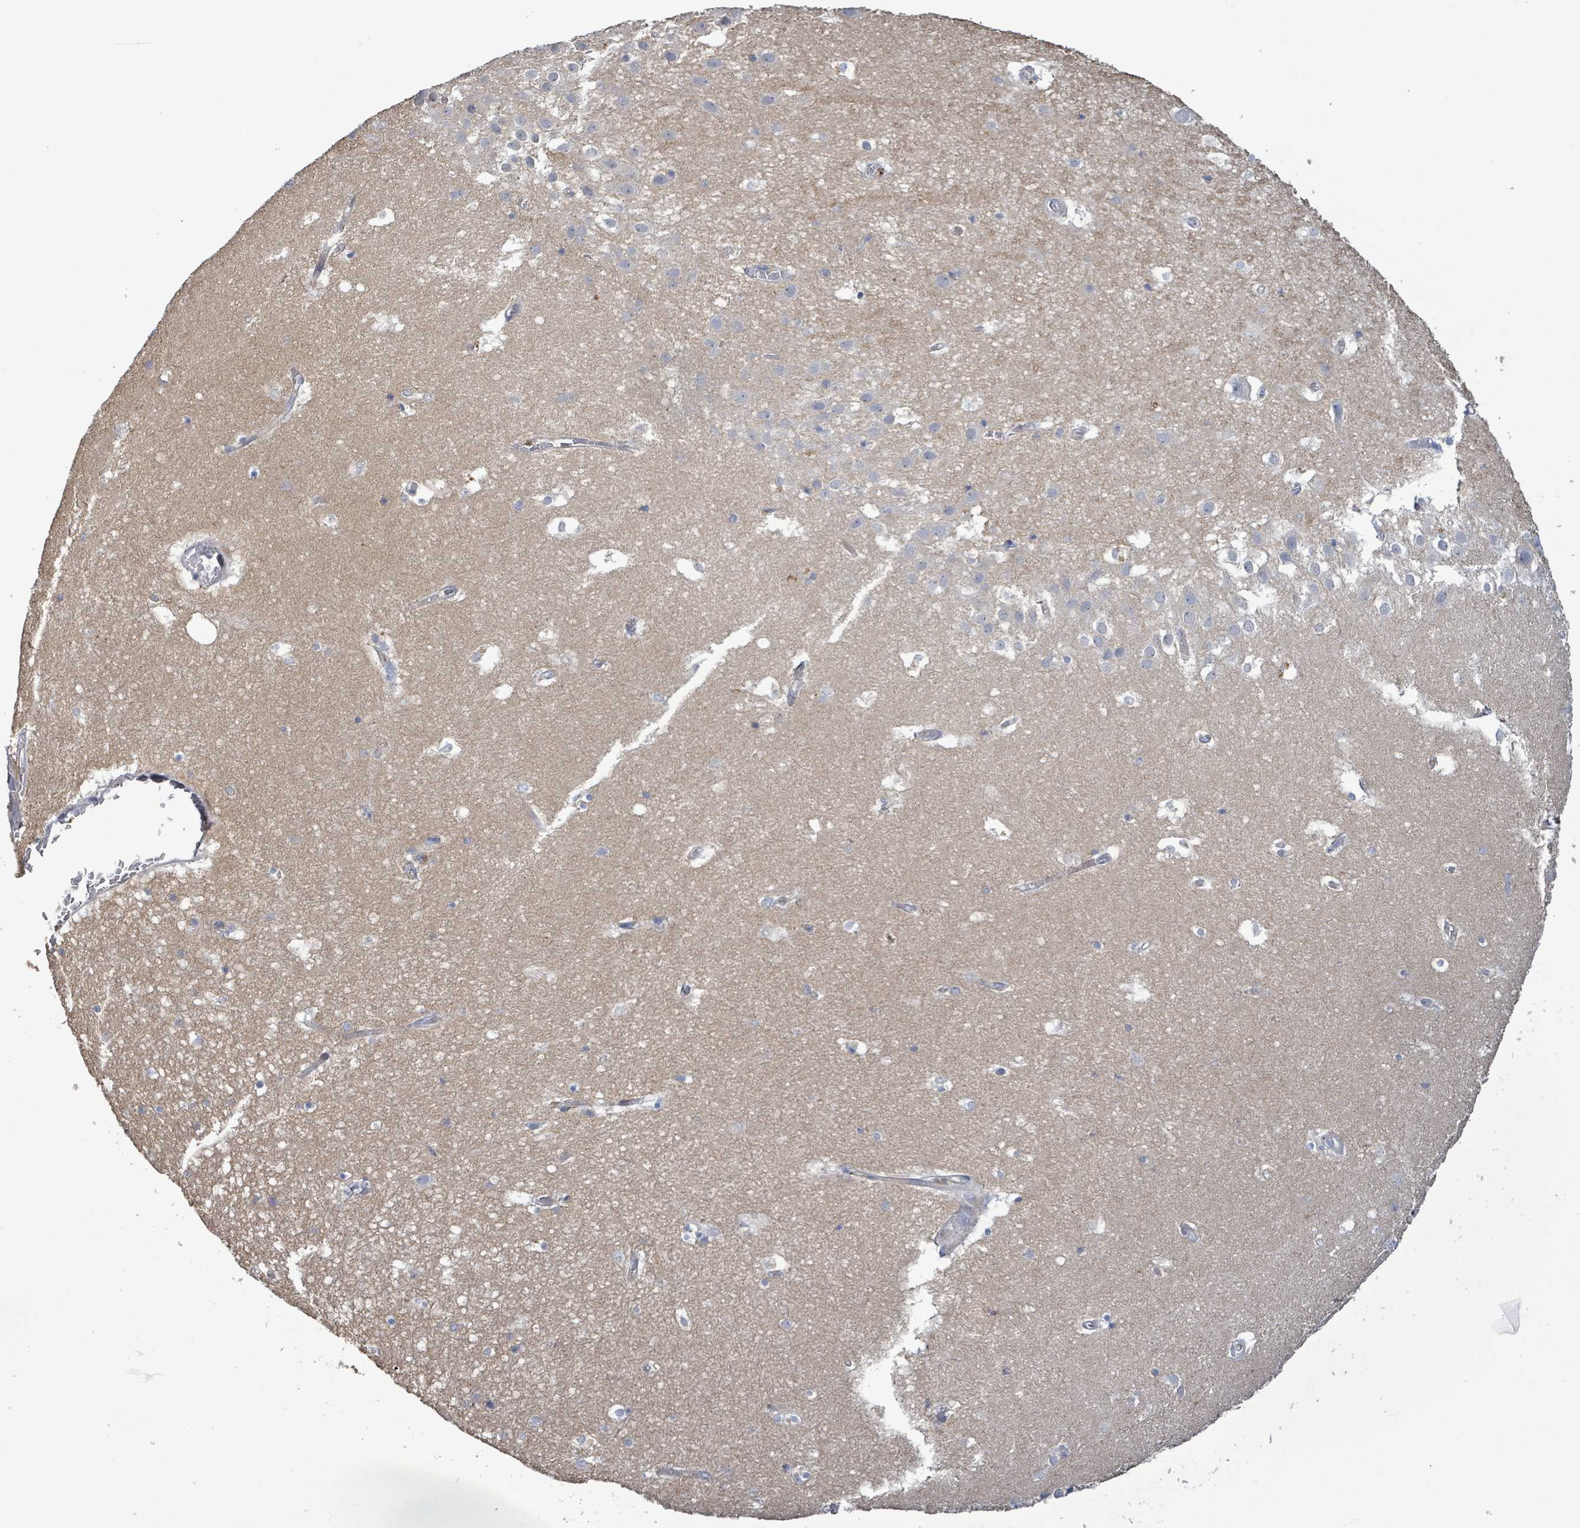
{"staining": {"intensity": "negative", "quantity": "none", "location": "none"}, "tissue": "hippocampus", "cell_type": "Glial cells", "image_type": "normal", "snomed": [{"axis": "morphology", "description": "Normal tissue, NOS"}, {"axis": "topography", "description": "Hippocampus"}], "caption": "IHC photomicrograph of normal hippocampus: human hippocampus stained with DAB (3,3'-diaminobenzidine) displays no significant protein positivity in glial cells. Nuclei are stained in blue.", "gene": "HRAS", "patient": {"sex": "female", "age": 52}}